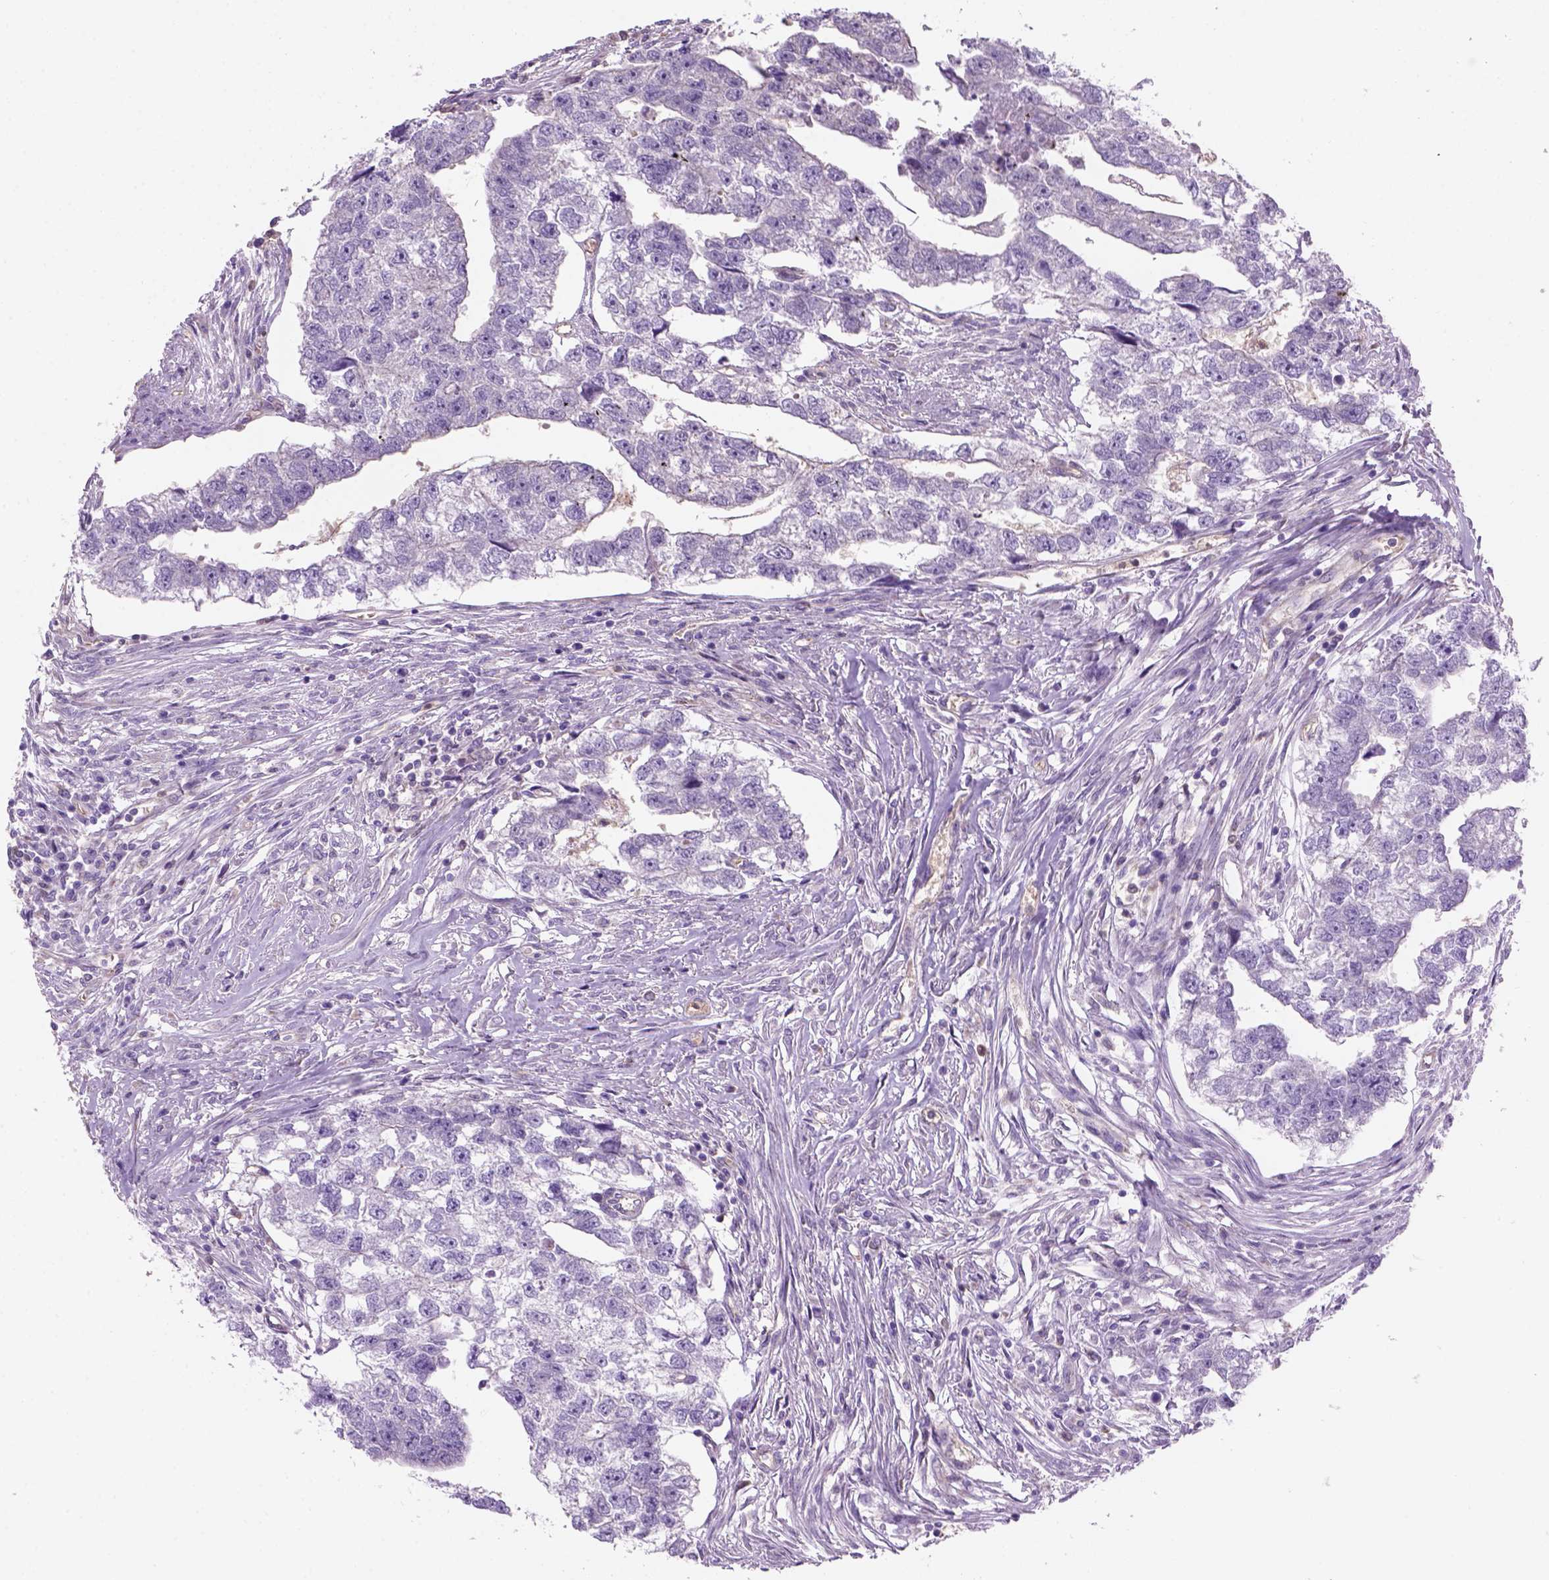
{"staining": {"intensity": "negative", "quantity": "none", "location": "none"}, "tissue": "testis cancer", "cell_type": "Tumor cells", "image_type": "cancer", "snomed": [{"axis": "morphology", "description": "Carcinoma, Embryonal, NOS"}, {"axis": "morphology", "description": "Teratoma, malignant, NOS"}, {"axis": "topography", "description": "Testis"}], "caption": "Tumor cells show no significant protein staining in testis cancer.", "gene": "CD84", "patient": {"sex": "male", "age": 44}}